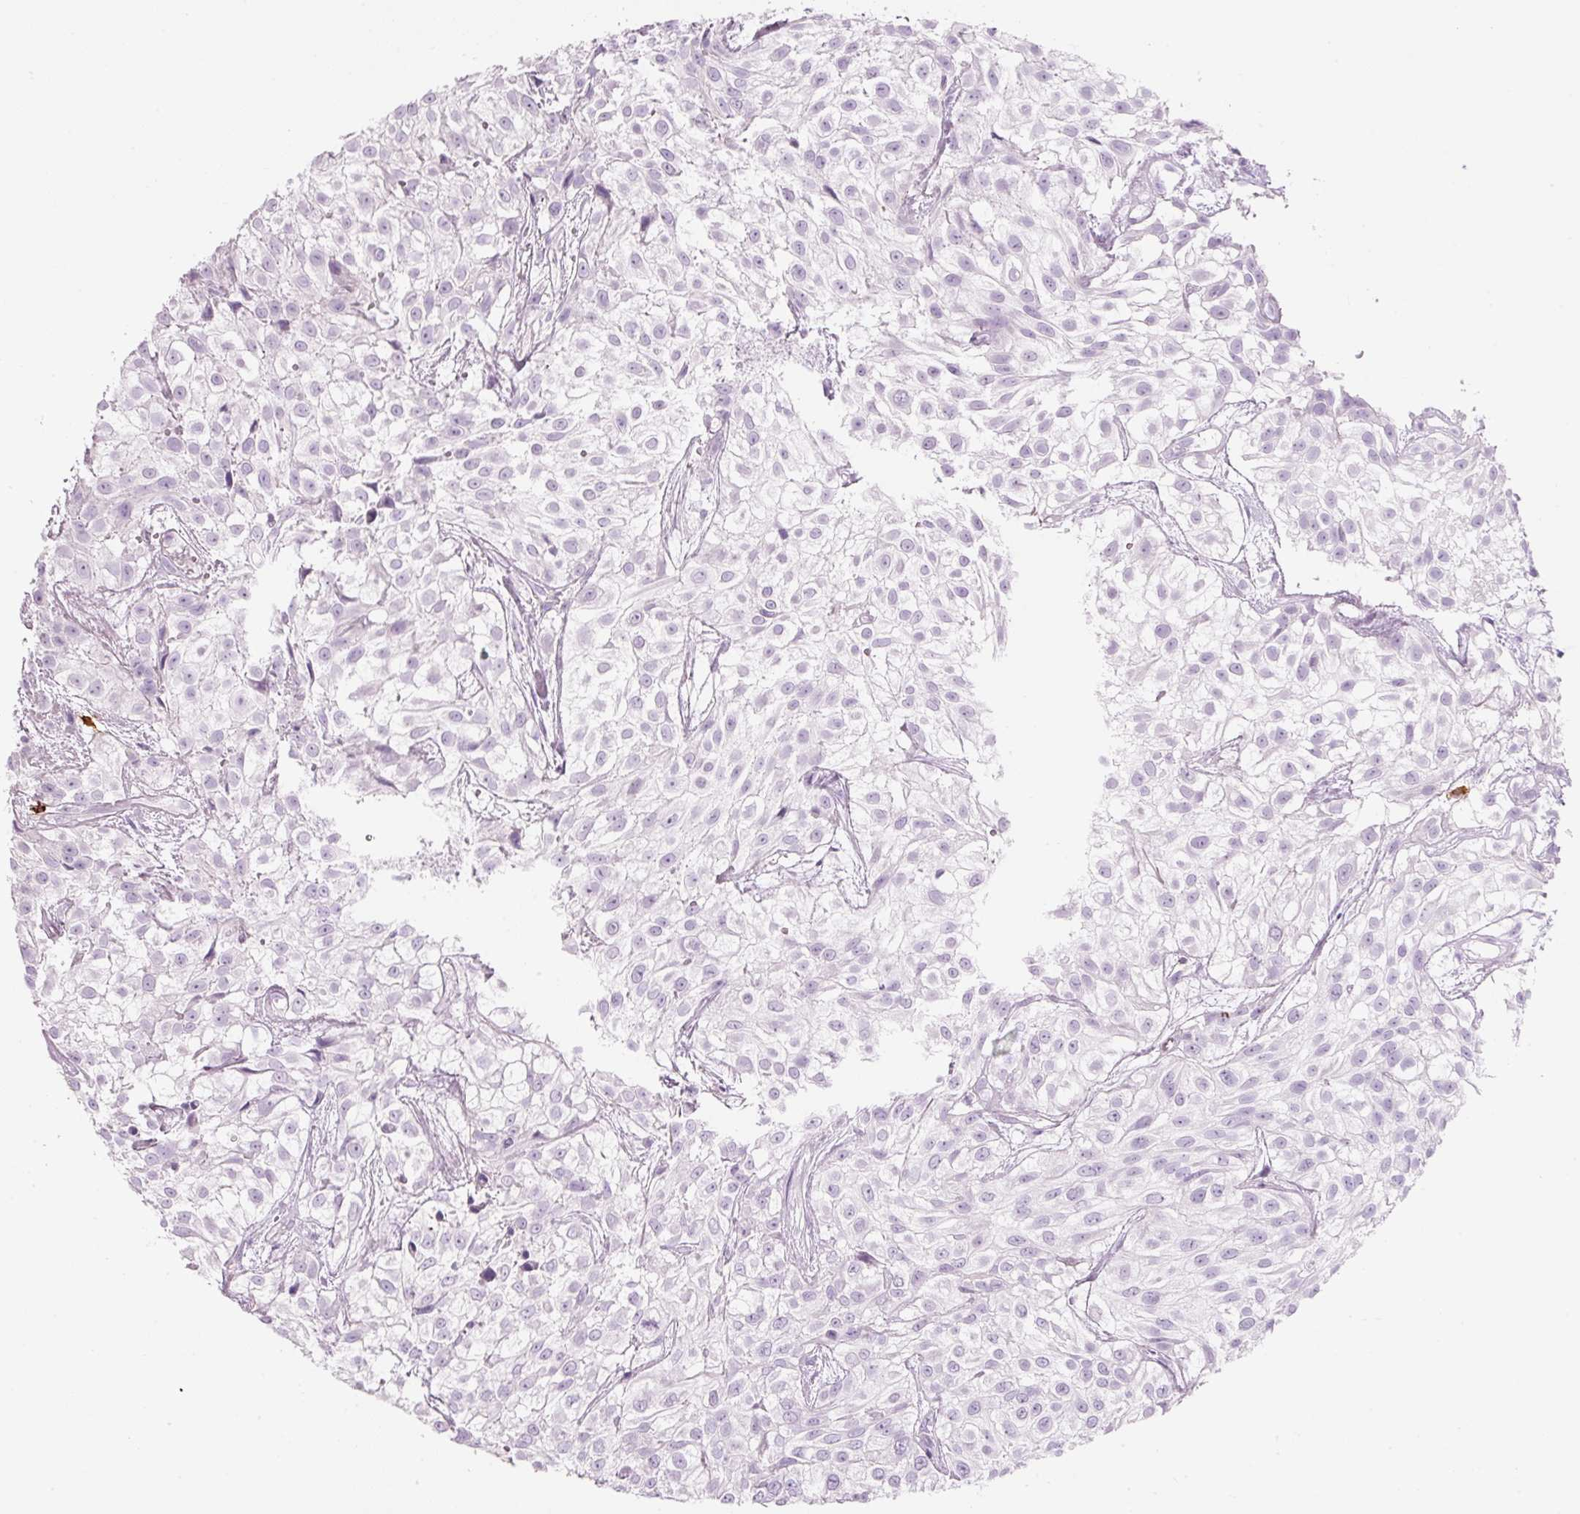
{"staining": {"intensity": "negative", "quantity": "none", "location": "none"}, "tissue": "urothelial cancer", "cell_type": "Tumor cells", "image_type": "cancer", "snomed": [{"axis": "morphology", "description": "Urothelial carcinoma, High grade"}, {"axis": "topography", "description": "Urinary bladder"}], "caption": "Immunohistochemistry of urothelial cancer shows no staining in tumor cells.", "gene": "CMA1", "patient": {"sex": "male", "age": 56}}